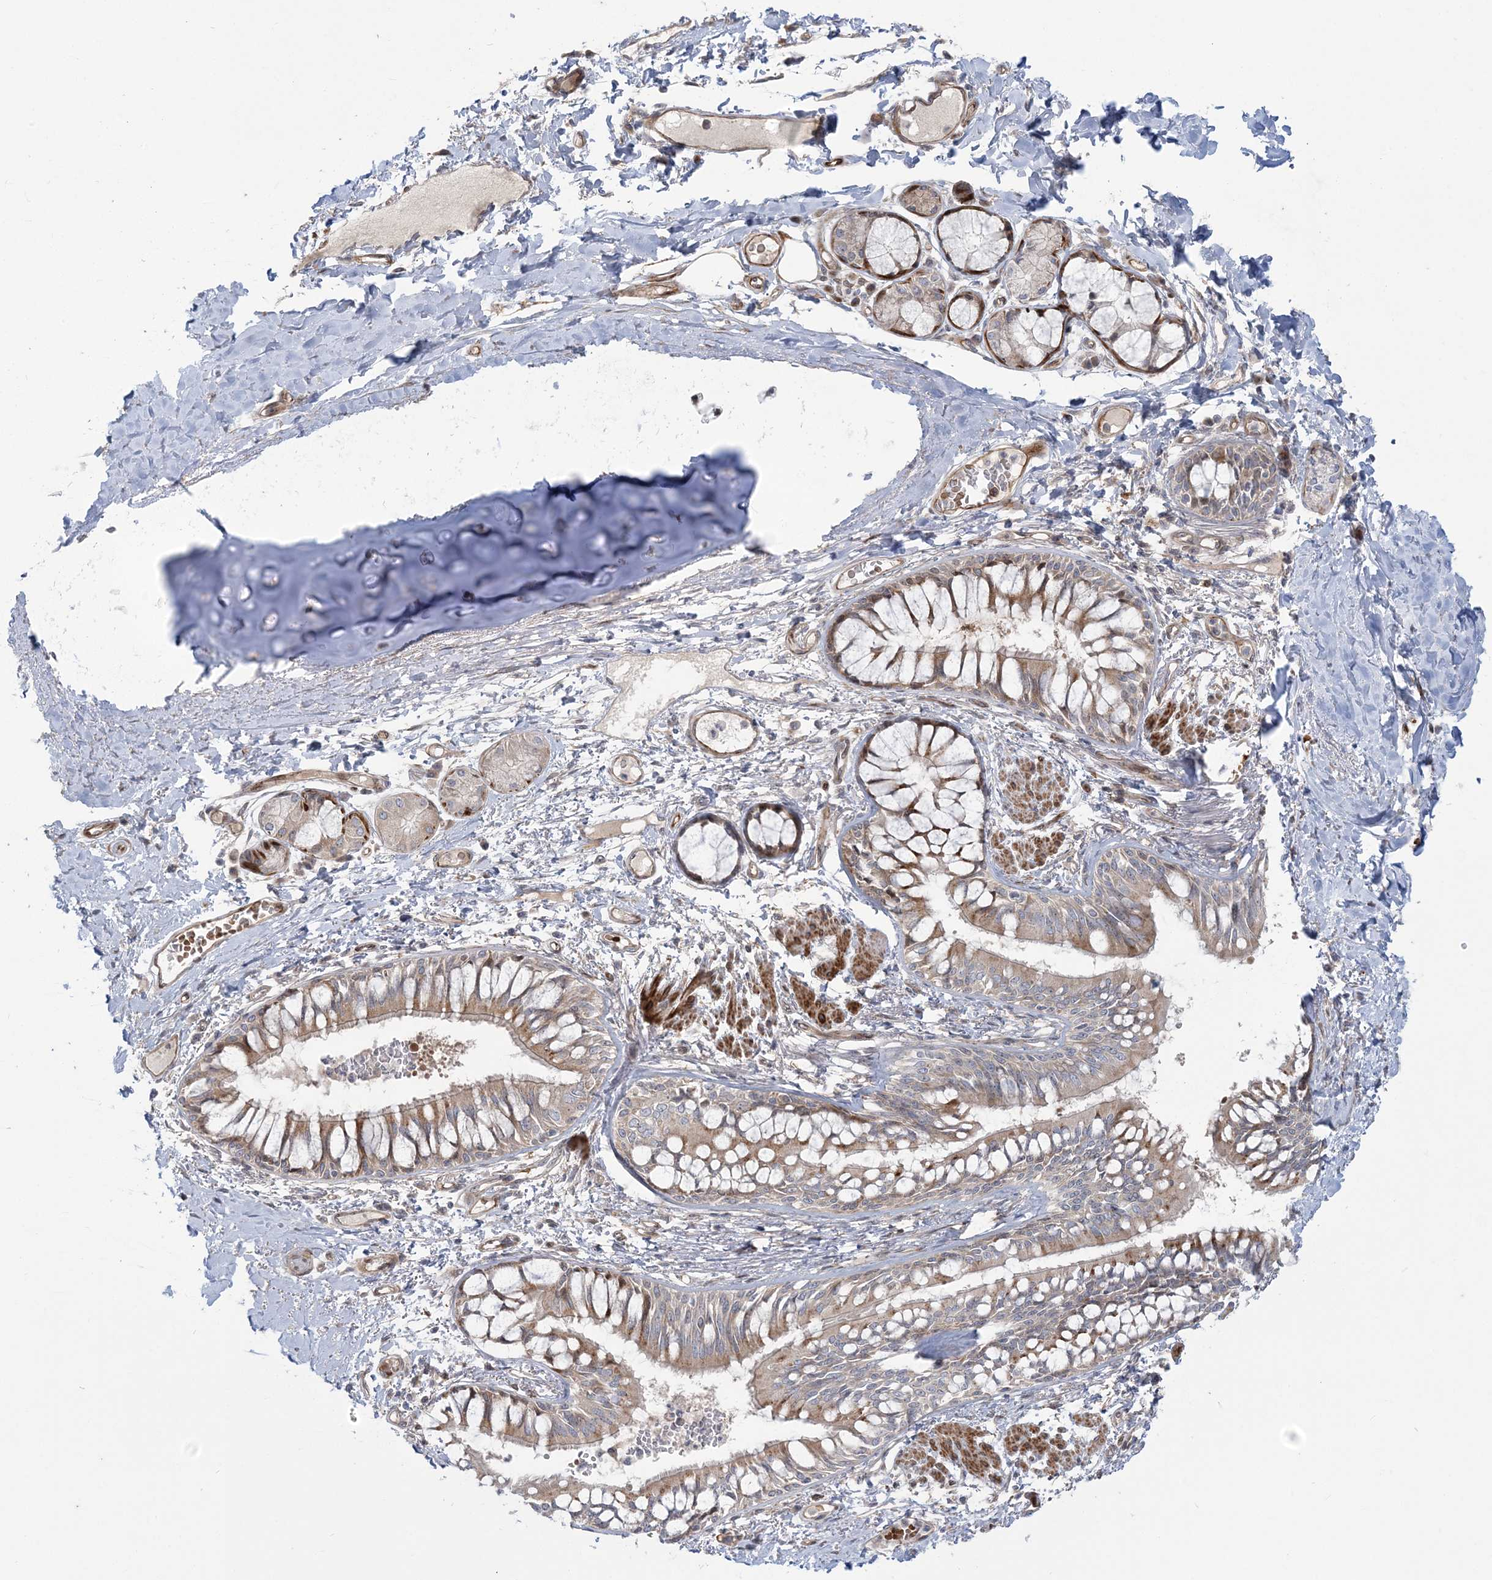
{"staining": {"intensity": "weak", "quantity": "25%-75%", "location": "cytoplasmic/membranous"}, "tissue": "adipose tissue", "cell_type": "Adipocytes", "image_type": "normal", "snomed": [{"axis": "morphology", "description": "Normal tissue, NOS"}, {"axis": "topography", "description": "Cartilage tissue"}, {"axis": "topography", "description": "Bronchus"}, {"axis": "topography", "description": "Lung"}, {"axis": "topography", "description": "Peripheral nerve tissue"}], "caption": "Immunohistochemical staining of benign human adipose tissue shows 25%-75% levels of weak cytoplasmic/membranous protein staining in approximately 25%-75% of adipocytes. The protein is stained brown, and the nuclei are stained in blue (DAB (3,3'-diaminobenzidine) IHC with brightfield microscopy, high magnification).", "gene": "NUDT9", "patient": {"sex": "female", "age": 49}}